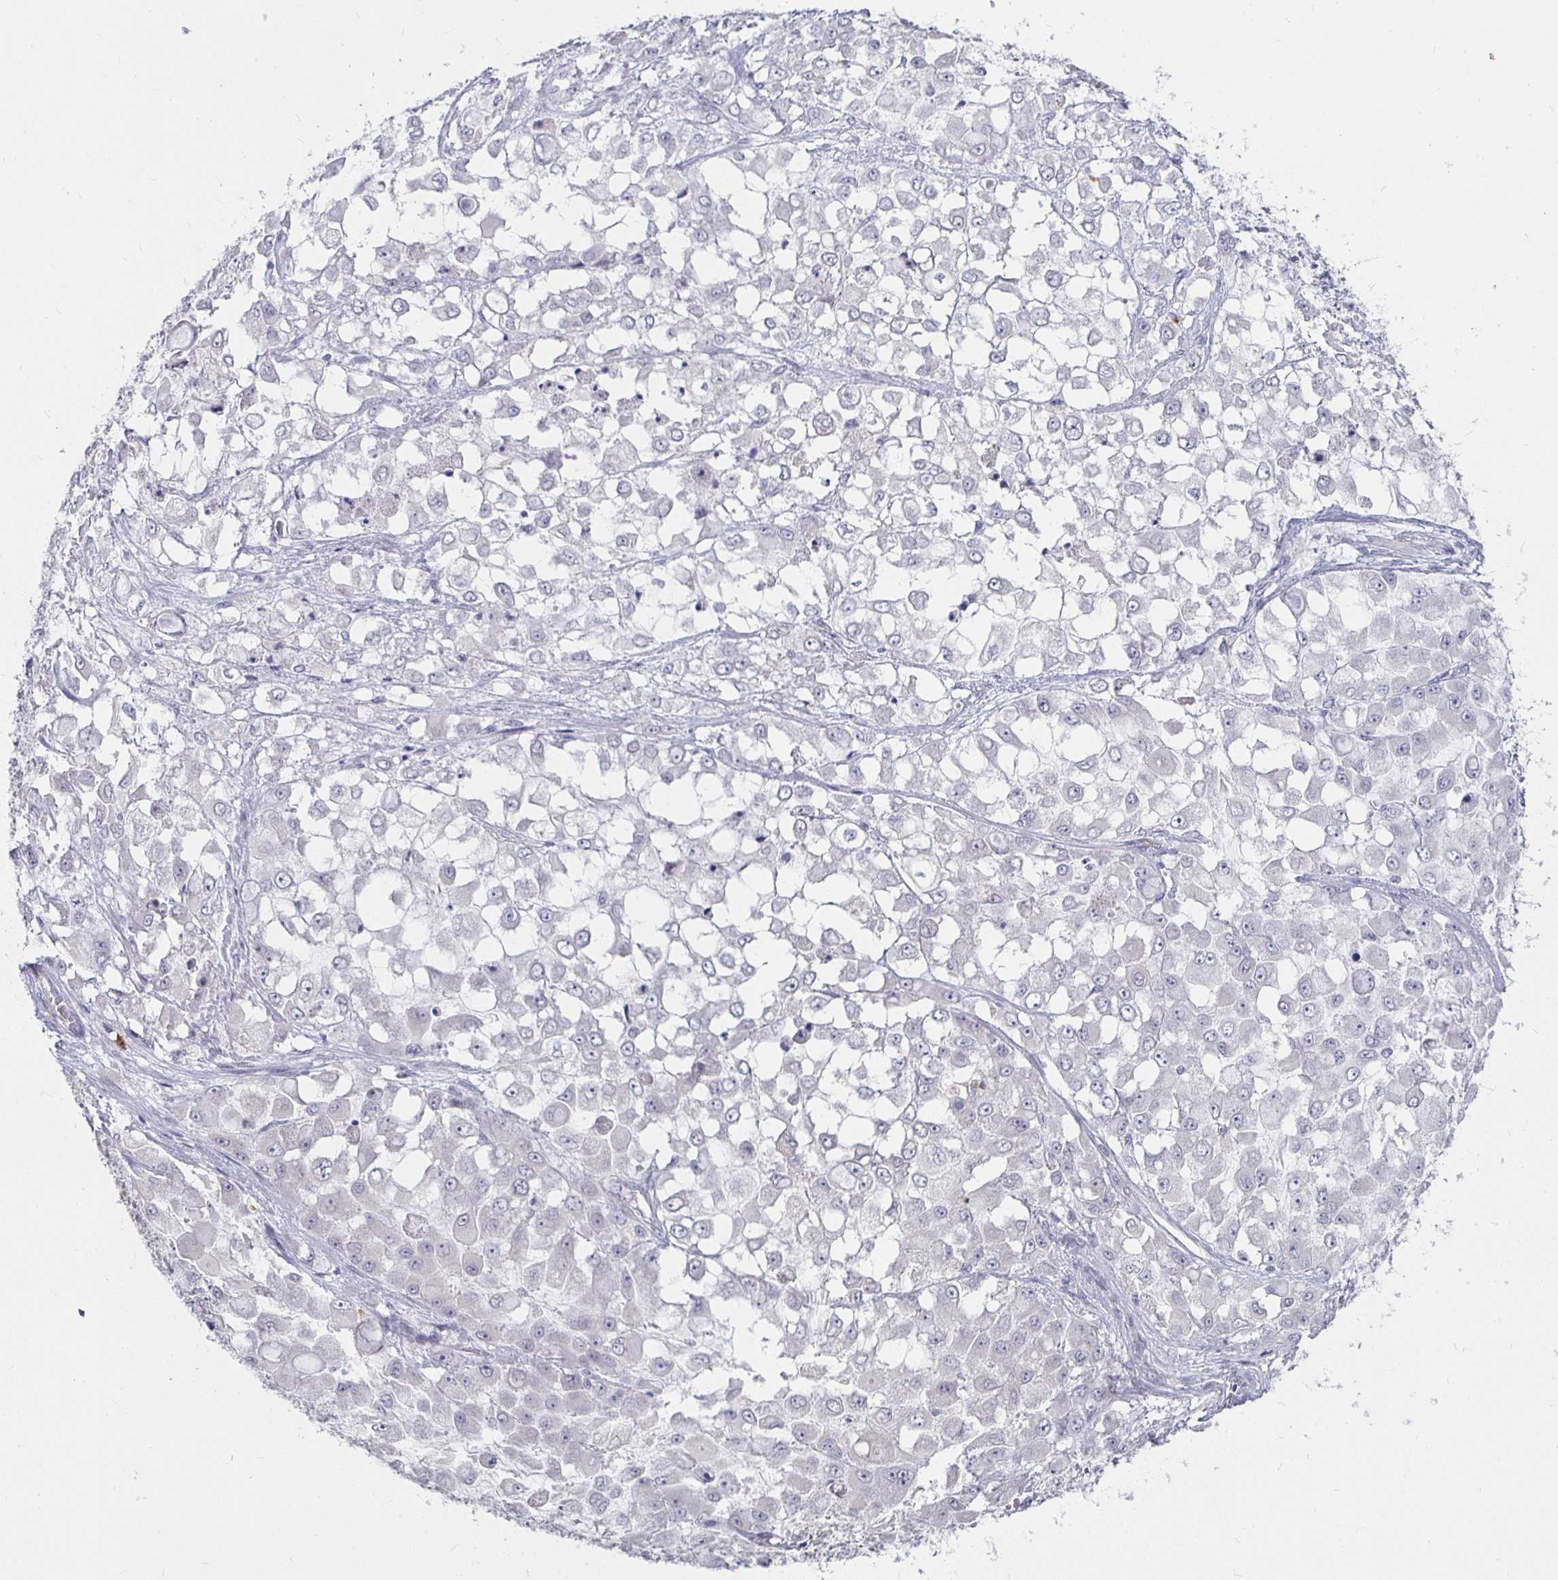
{"staining": {"intensity": "negative", "quantity": "none", "location": "none"}, "tissue": "stomach cancer", "cell_type": "Tumor cells", "image_type": "cancer", "snomed": [{"axis": "morphology", "description": "Adenocarcinoma, NOS"}, {"axis": "topography", "description": "Stomach"}], "caption": "Stomach cancer stained for a protein using immunohistochemistry reveals no staining tumor cells.", "gene": "RNF144B", "patient": {"sex": "female", "age": 76}}